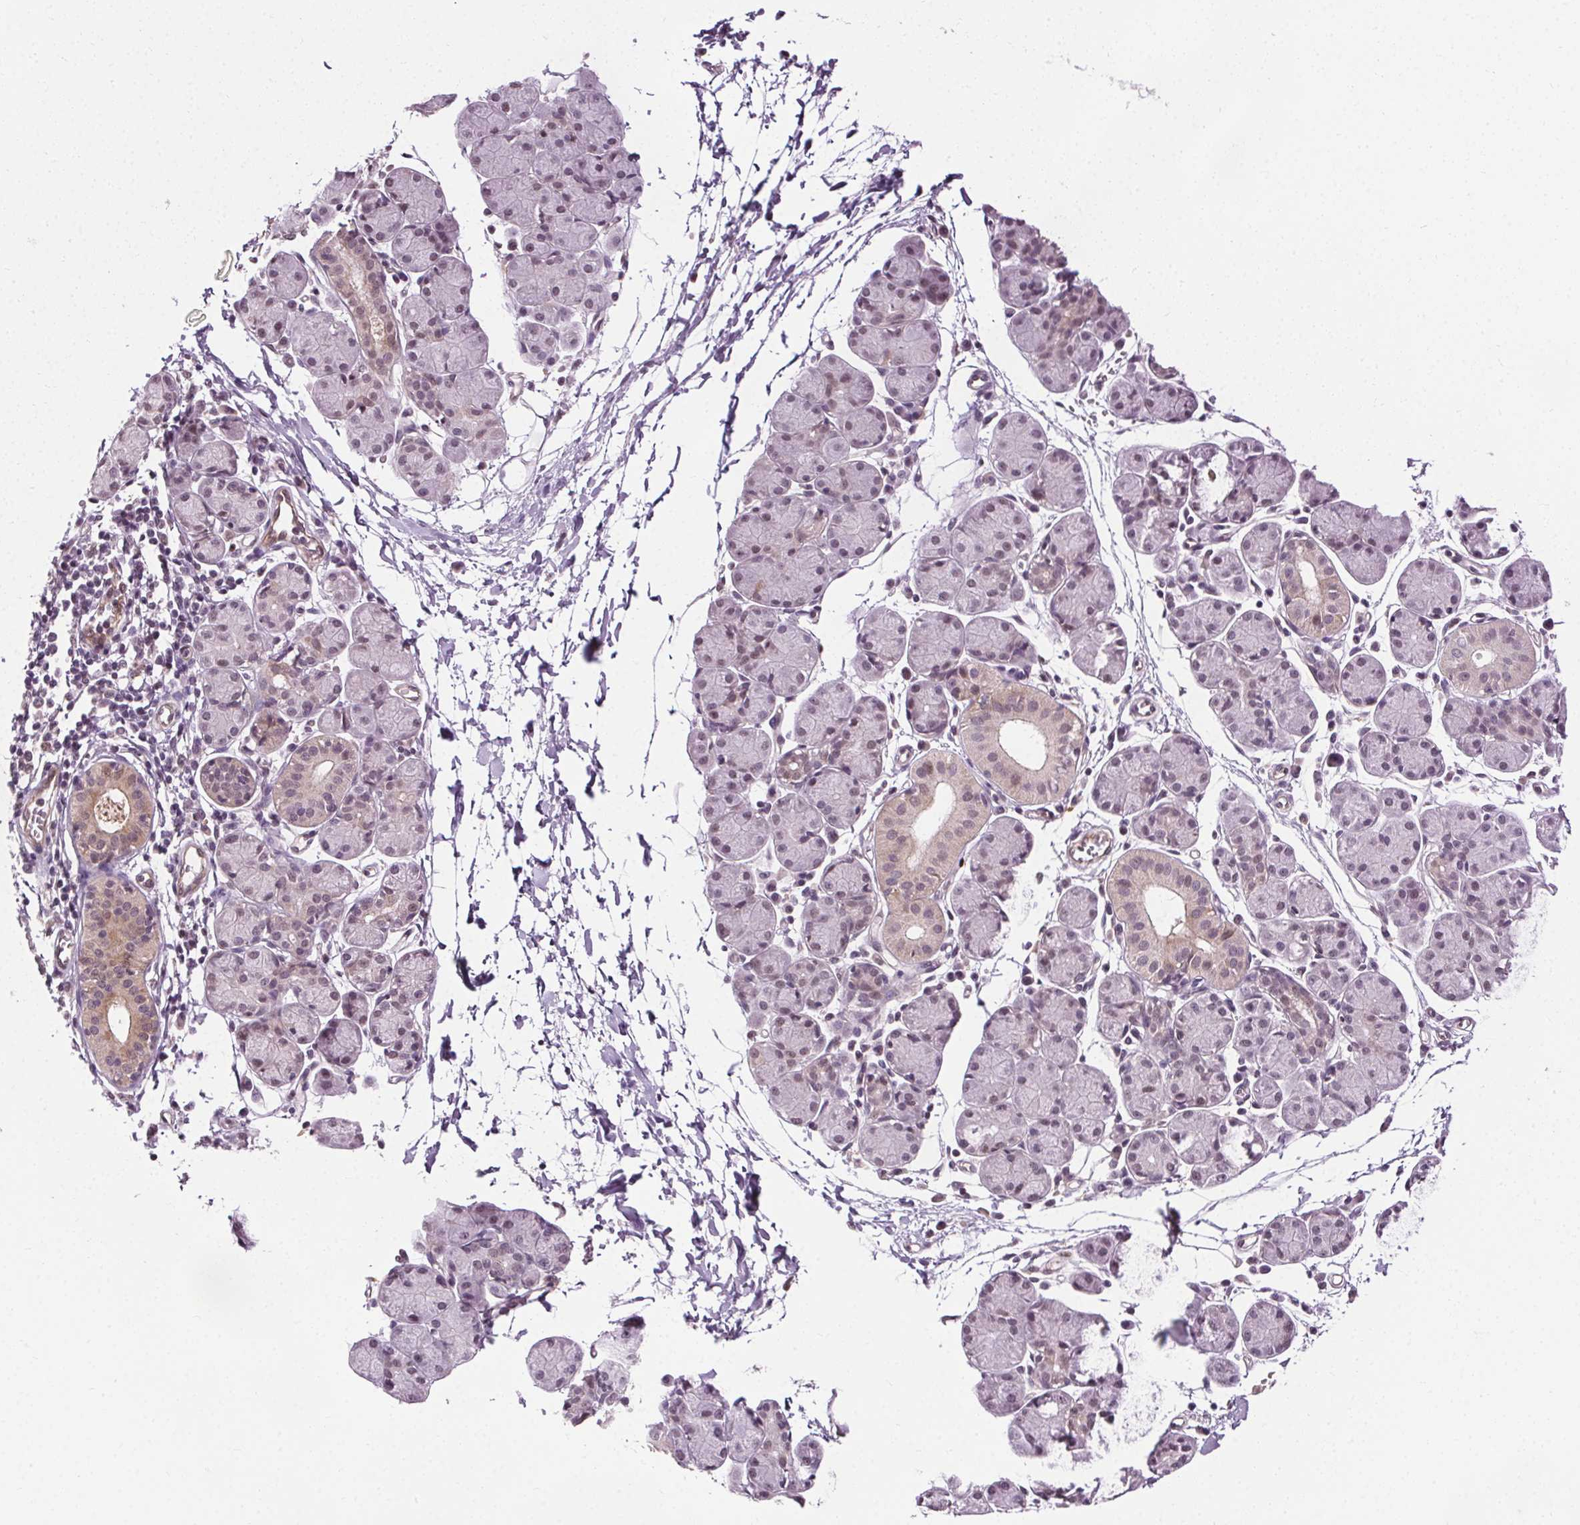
{"staining": {"intensity": "weak", "quantity": "<25%", "location": "cytoplasmic/membranous,nuclear"}, "tissue": "salivary gland", "cell_type": "Glandular cells", "image_type": "normal", "snomed": [{"axis": "morphology", "description": "Normal tissue, NOS"}, {"axis": "morphology", "description": "Inflammation, NOS"}, {"axis": "topography", "description": "Lymph node"}, {"axis": "topography", "description": "Salivary gland"}], "caption": "This image is of normal salivary gland stained with immunohistochemistry (IHC) to label a protein in brown with the nuclei are counter-stained blue. There is no staining in glandular cells. The staining is performed using DAB brown chromogen with nuclei counter-stained in using hematoxylin.", "gene": "CEBPA", "patient": {"sex": "male", "age": 3}}